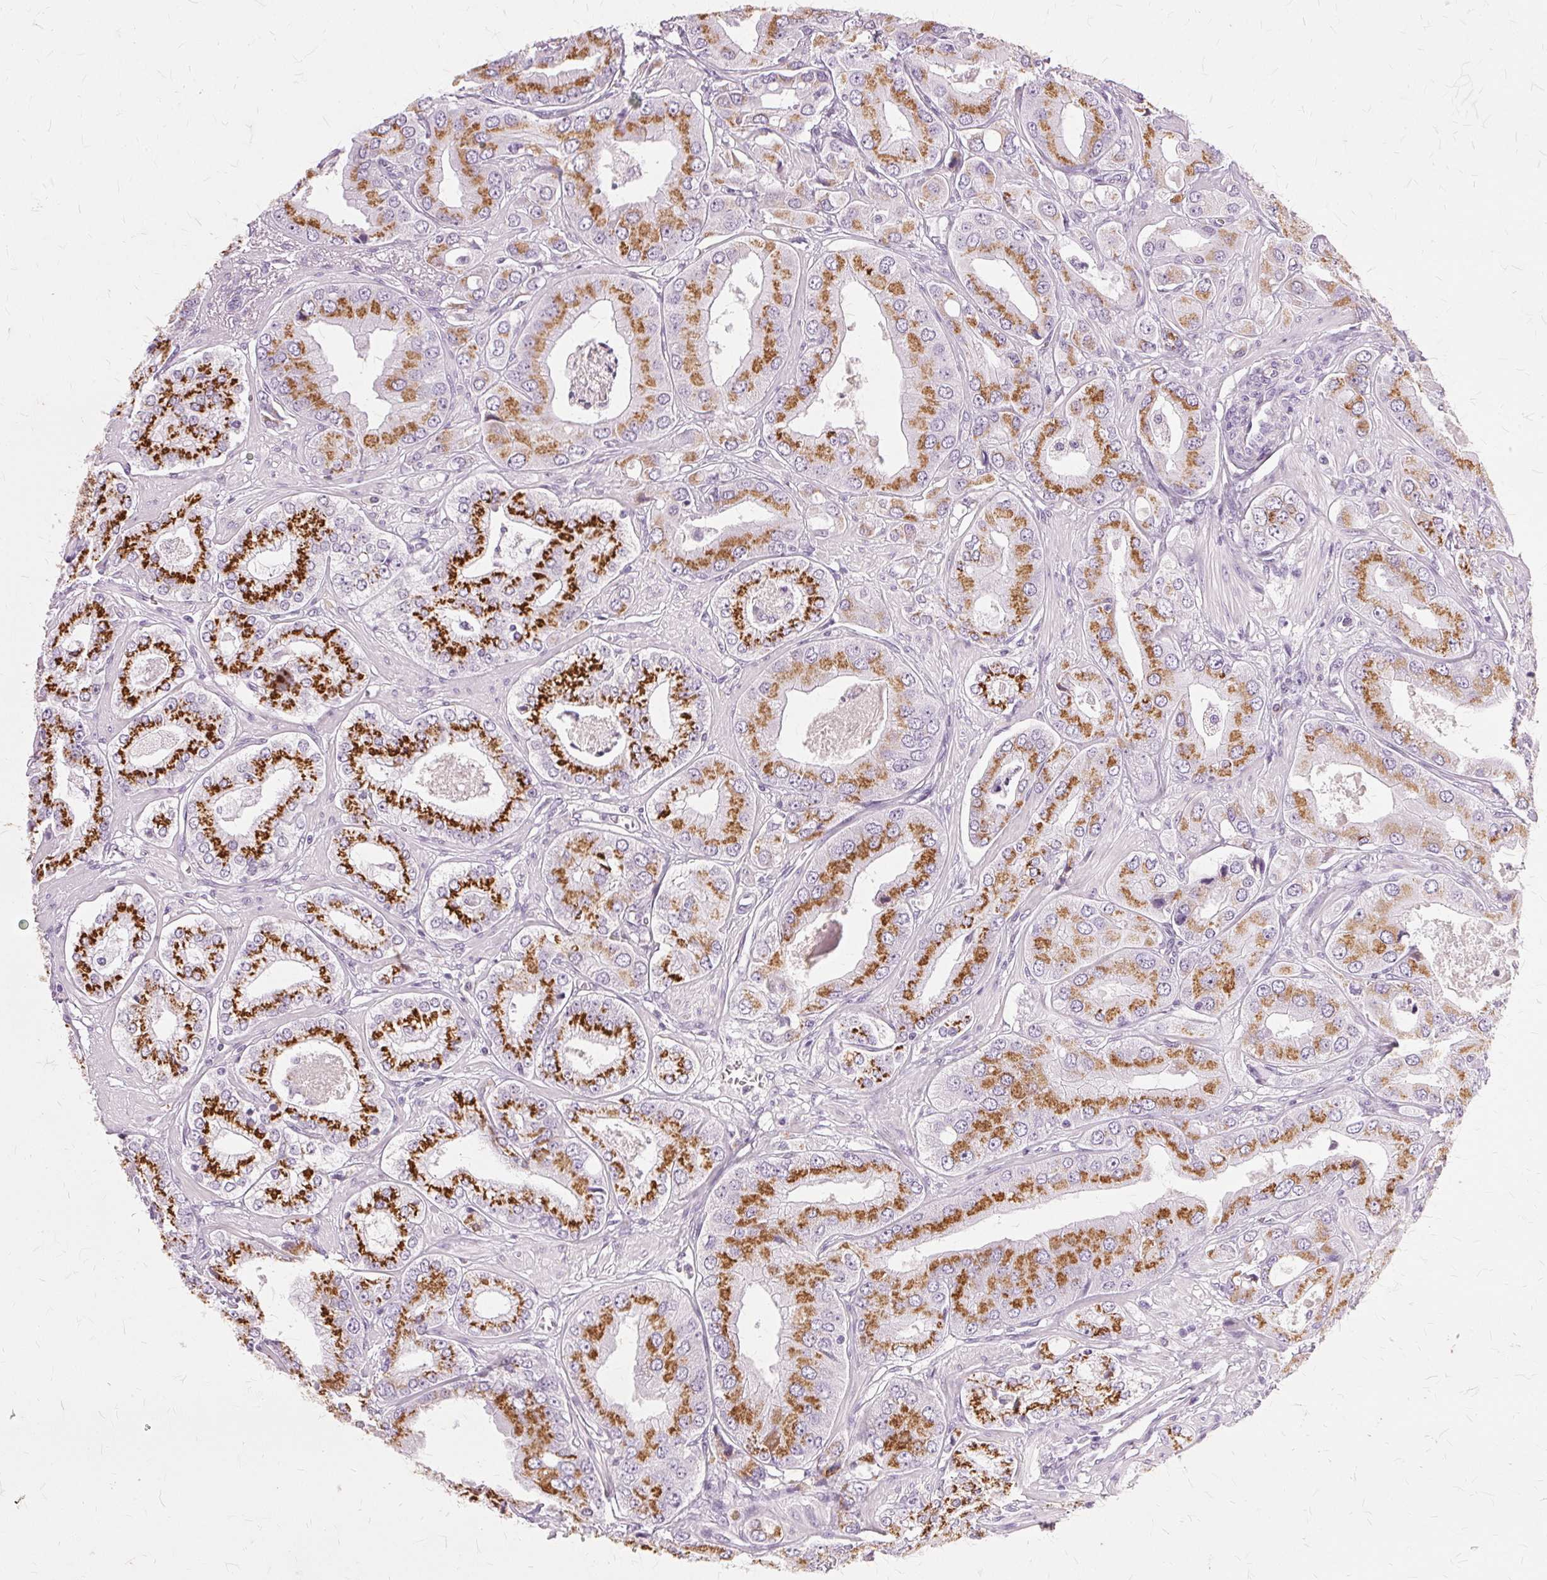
{"staining": {"intensity": "strong", "quantity": ">75%", "location": "cytoplasmic/membranous"}, "tissue": "prostate cancer", "cell_type": "Tumor cells", "image_type": "cancer", "snomed": [{"axis": "morphology", "description": "Adenocarcinoma, Low grade"}, {"axis": "topography", "description": "Prostate"}], "caption": "Adenocarcinoma (low-grade) (prostate) stained with a protein marker exhibits strong staining in tumor cells.", "gene": "SLC45A3", "patient": {"sex": "male", "age": 60}}